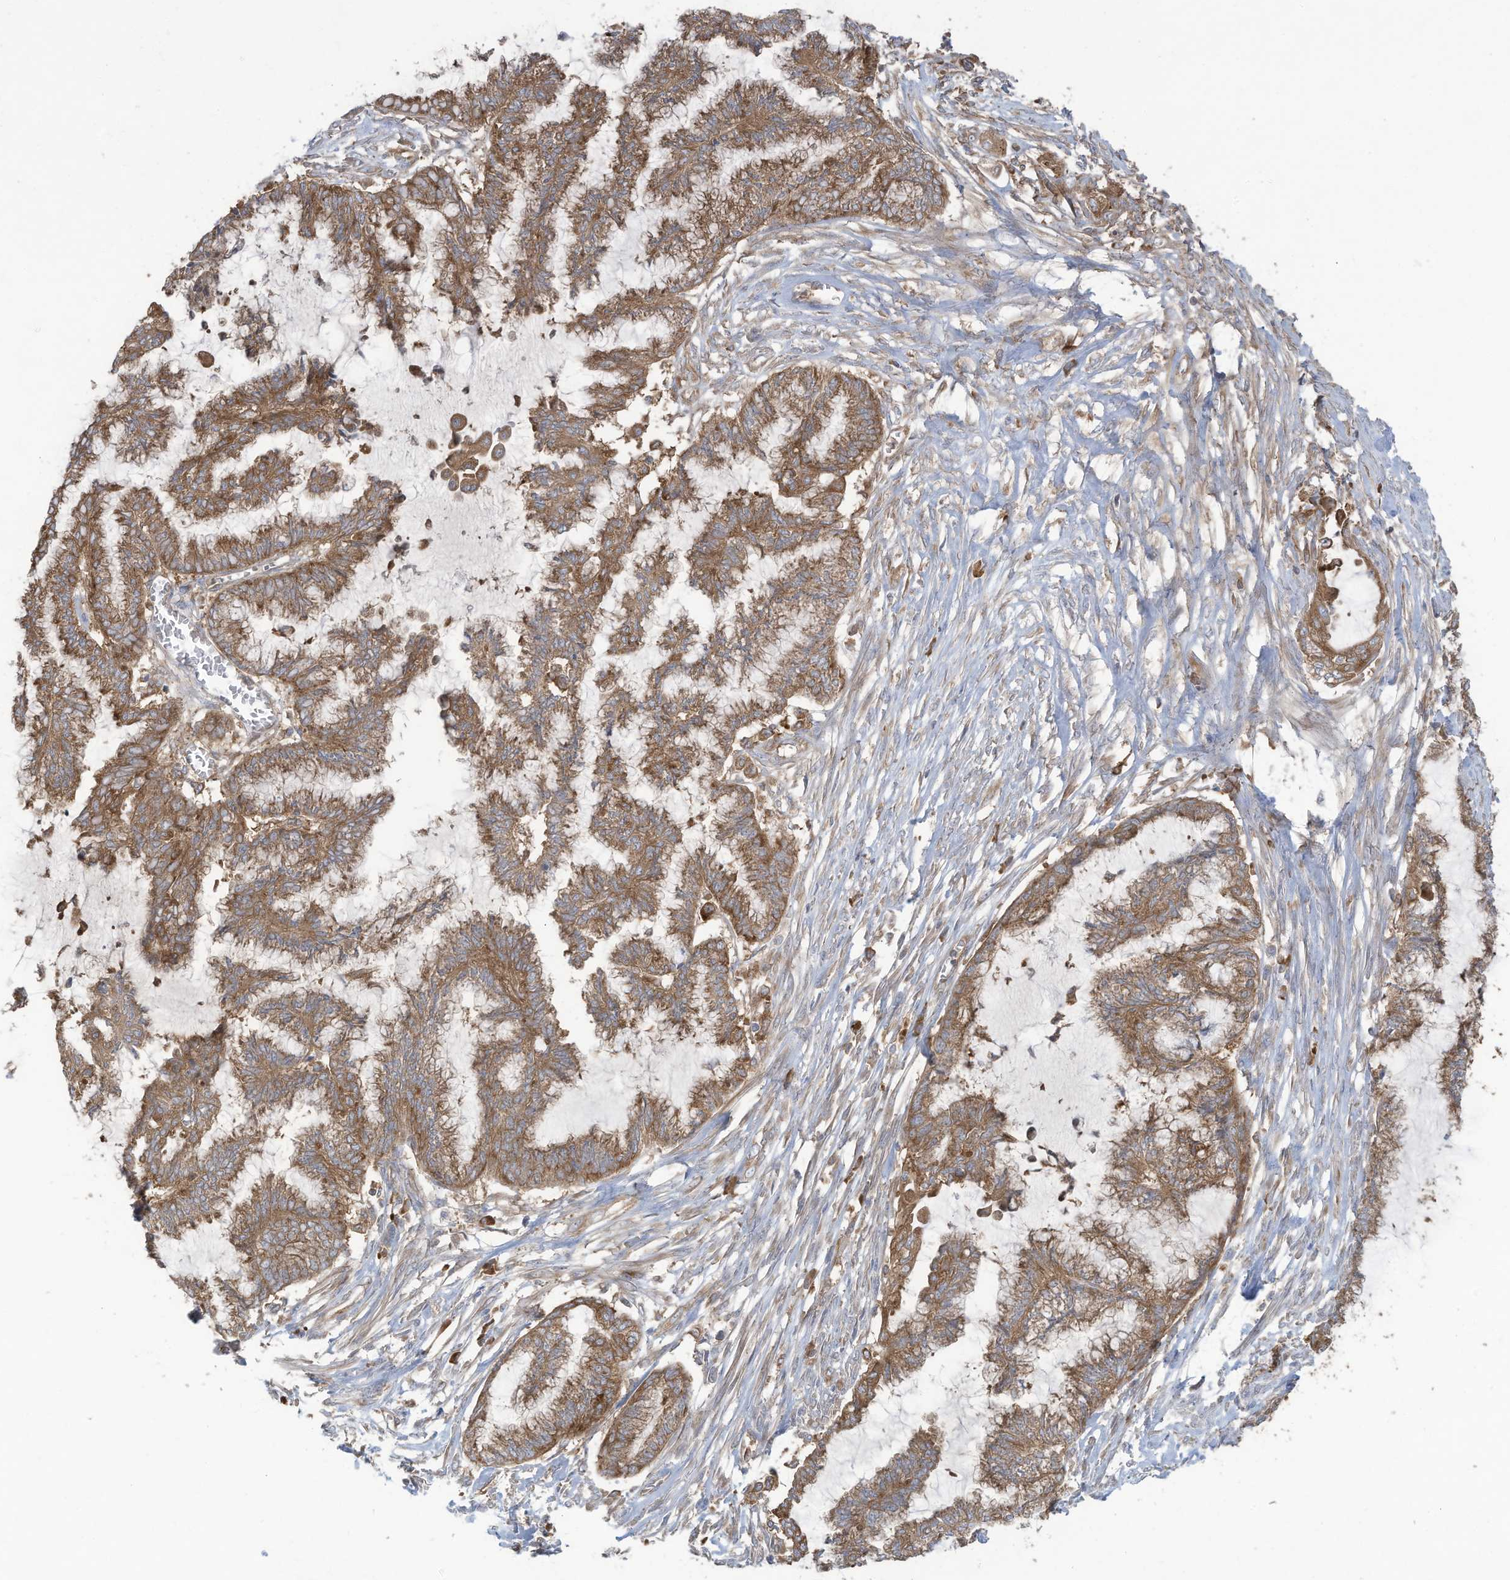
{"staining": {"intensity": "moderate", "quantity": ">75%", "location": "cytoplasmic/membranous"}, "tissue": "endometrial cancer", "cell_type": "Tumor cells", "image_type": "cancer", "snomed": [{"axis": "morphology", "description": "Adenocarcinoma, NOS"}, {"axis": "topography", "description": "Endometrium"}], "caption": "Endometrial adenocarcinoma stained for a protein (brown) displays moderate cytoplasmic/membranous positive expression in about >75% of tumor cells.", "gene": "OLA1", "patient": {"sex": "female", "age": 86}}